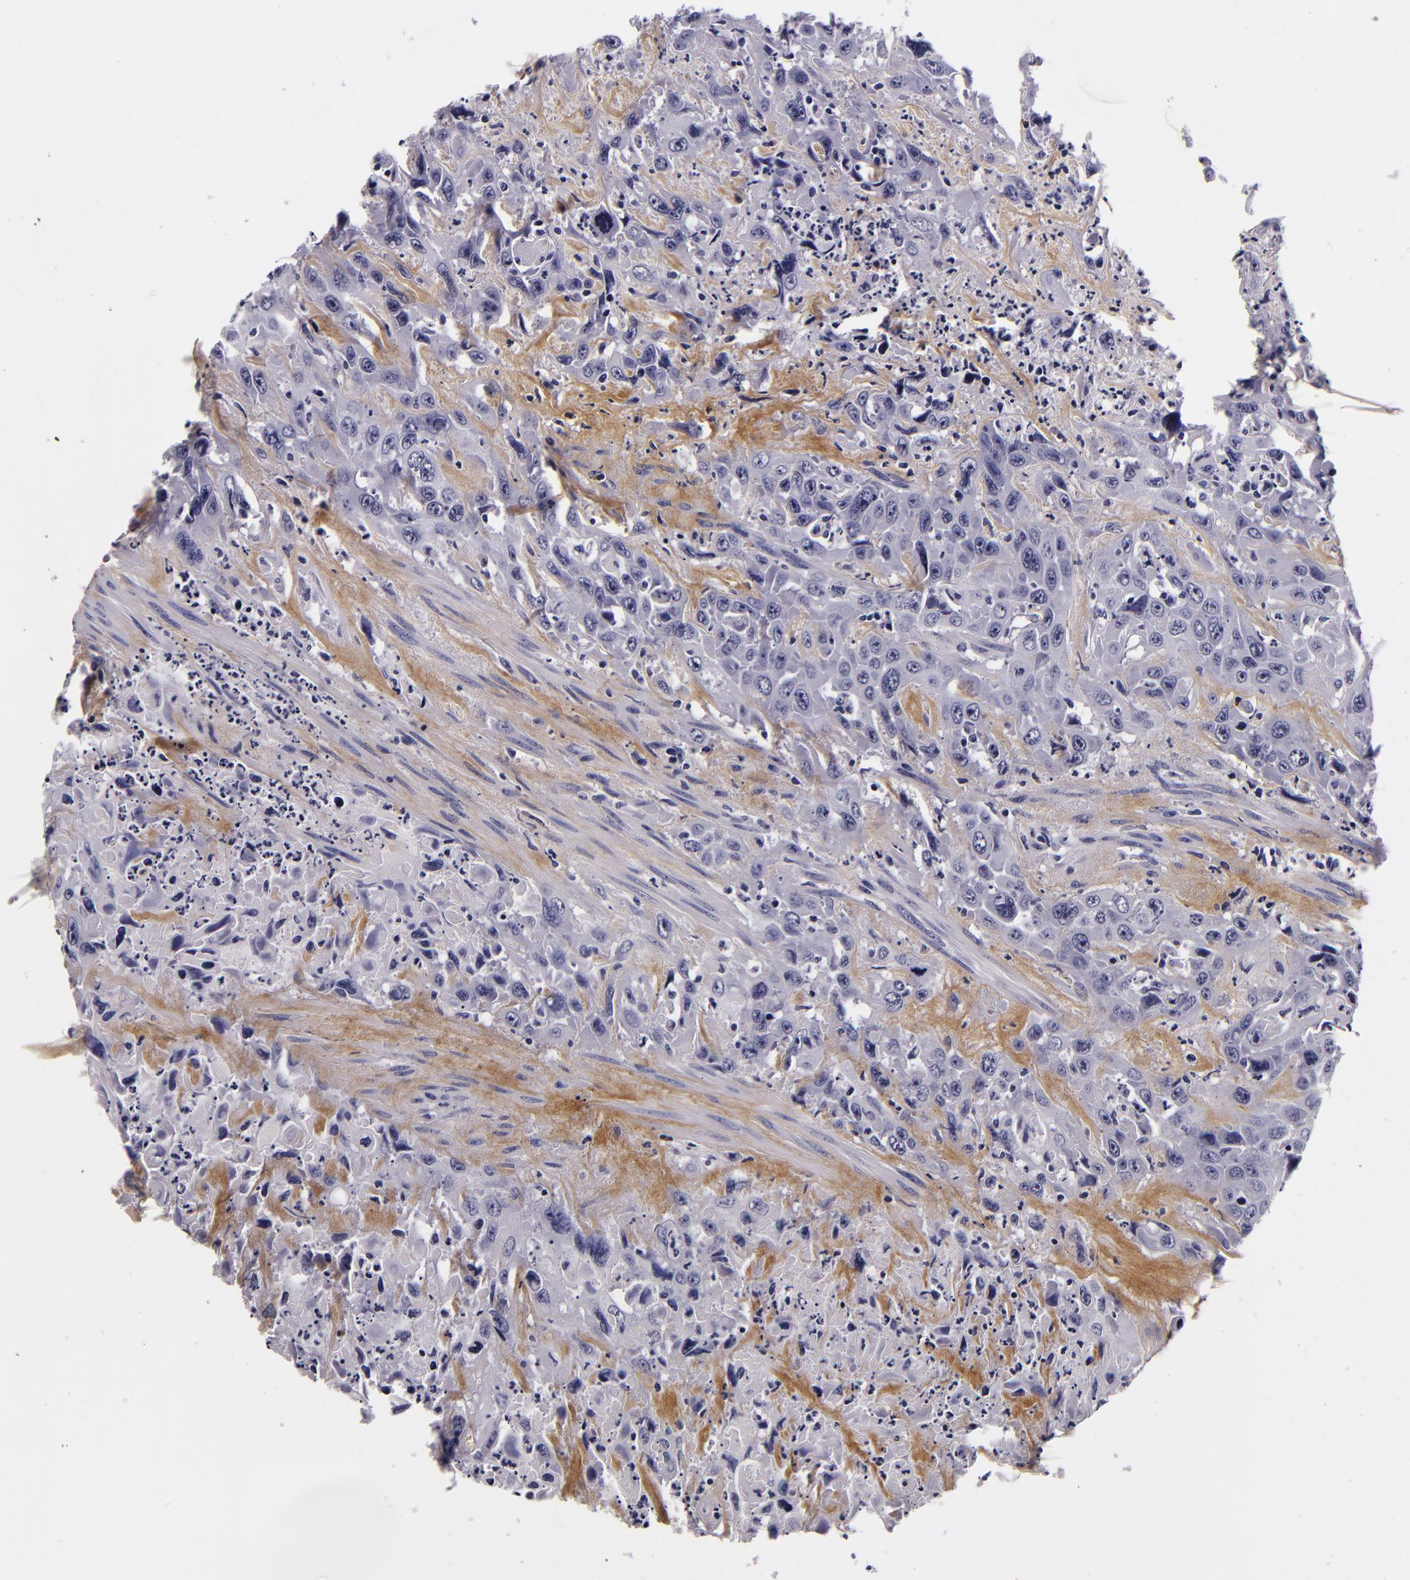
{"staining": {"intensity": "negative", "quantity": "none", "location": "none"}, "tissue": "urothelial cancer", "cell_type": "Tumor cells", "image_type": "cancer", "snomed": [{"axis": "morphology", "description": "Urothelial carcinoma, High grade"}, {"axis": "topography", "description": "Urinary bladder"}], "caption": "The histopathology image demonstrates no staining of tumor cells in urothelial cancer.", "gene": "FBN1", "patient": {"sex": "female", "age": 84}}